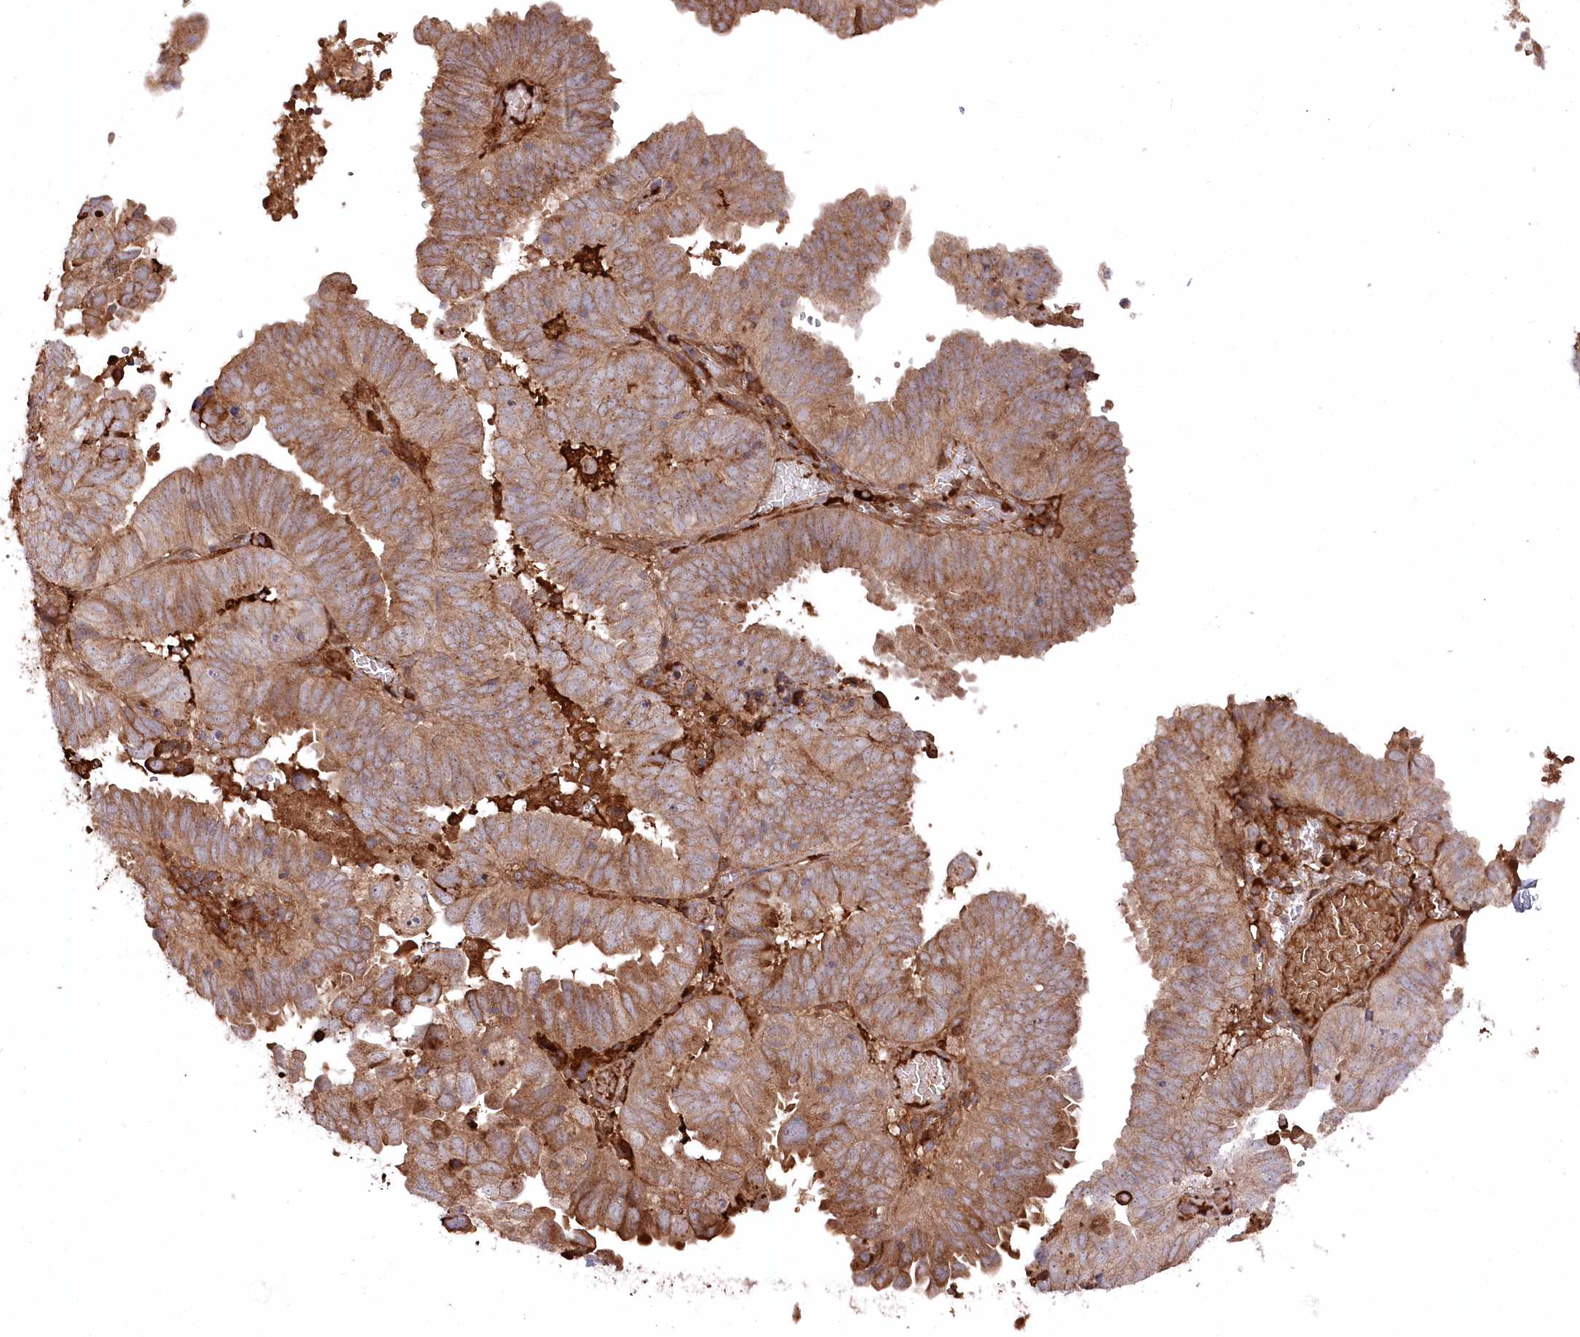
{"staining": {"intensity": "moderate", "quantity": ">75%", "location": "cytoplasmic/membranous"}, "tissue": "endometrial cancer", "cell_type": "Tumor cells", "image_type": "cancer", "snomed": [{"axis": "morphology", "description": "Adenocarcinoma, NOS"}, {"axis": "topography", "description": "Uterus"}], "caption": "Brown immunohistochemical staining in endometrial adenocarcinoma displays moderate cytoplasmic/membranous expression in about >75% of tumor cells. (IHC, brightfield microscopy, high magnification).", "gene": "PPP1R21", "patient": {"sex": "female", "age": 77}}